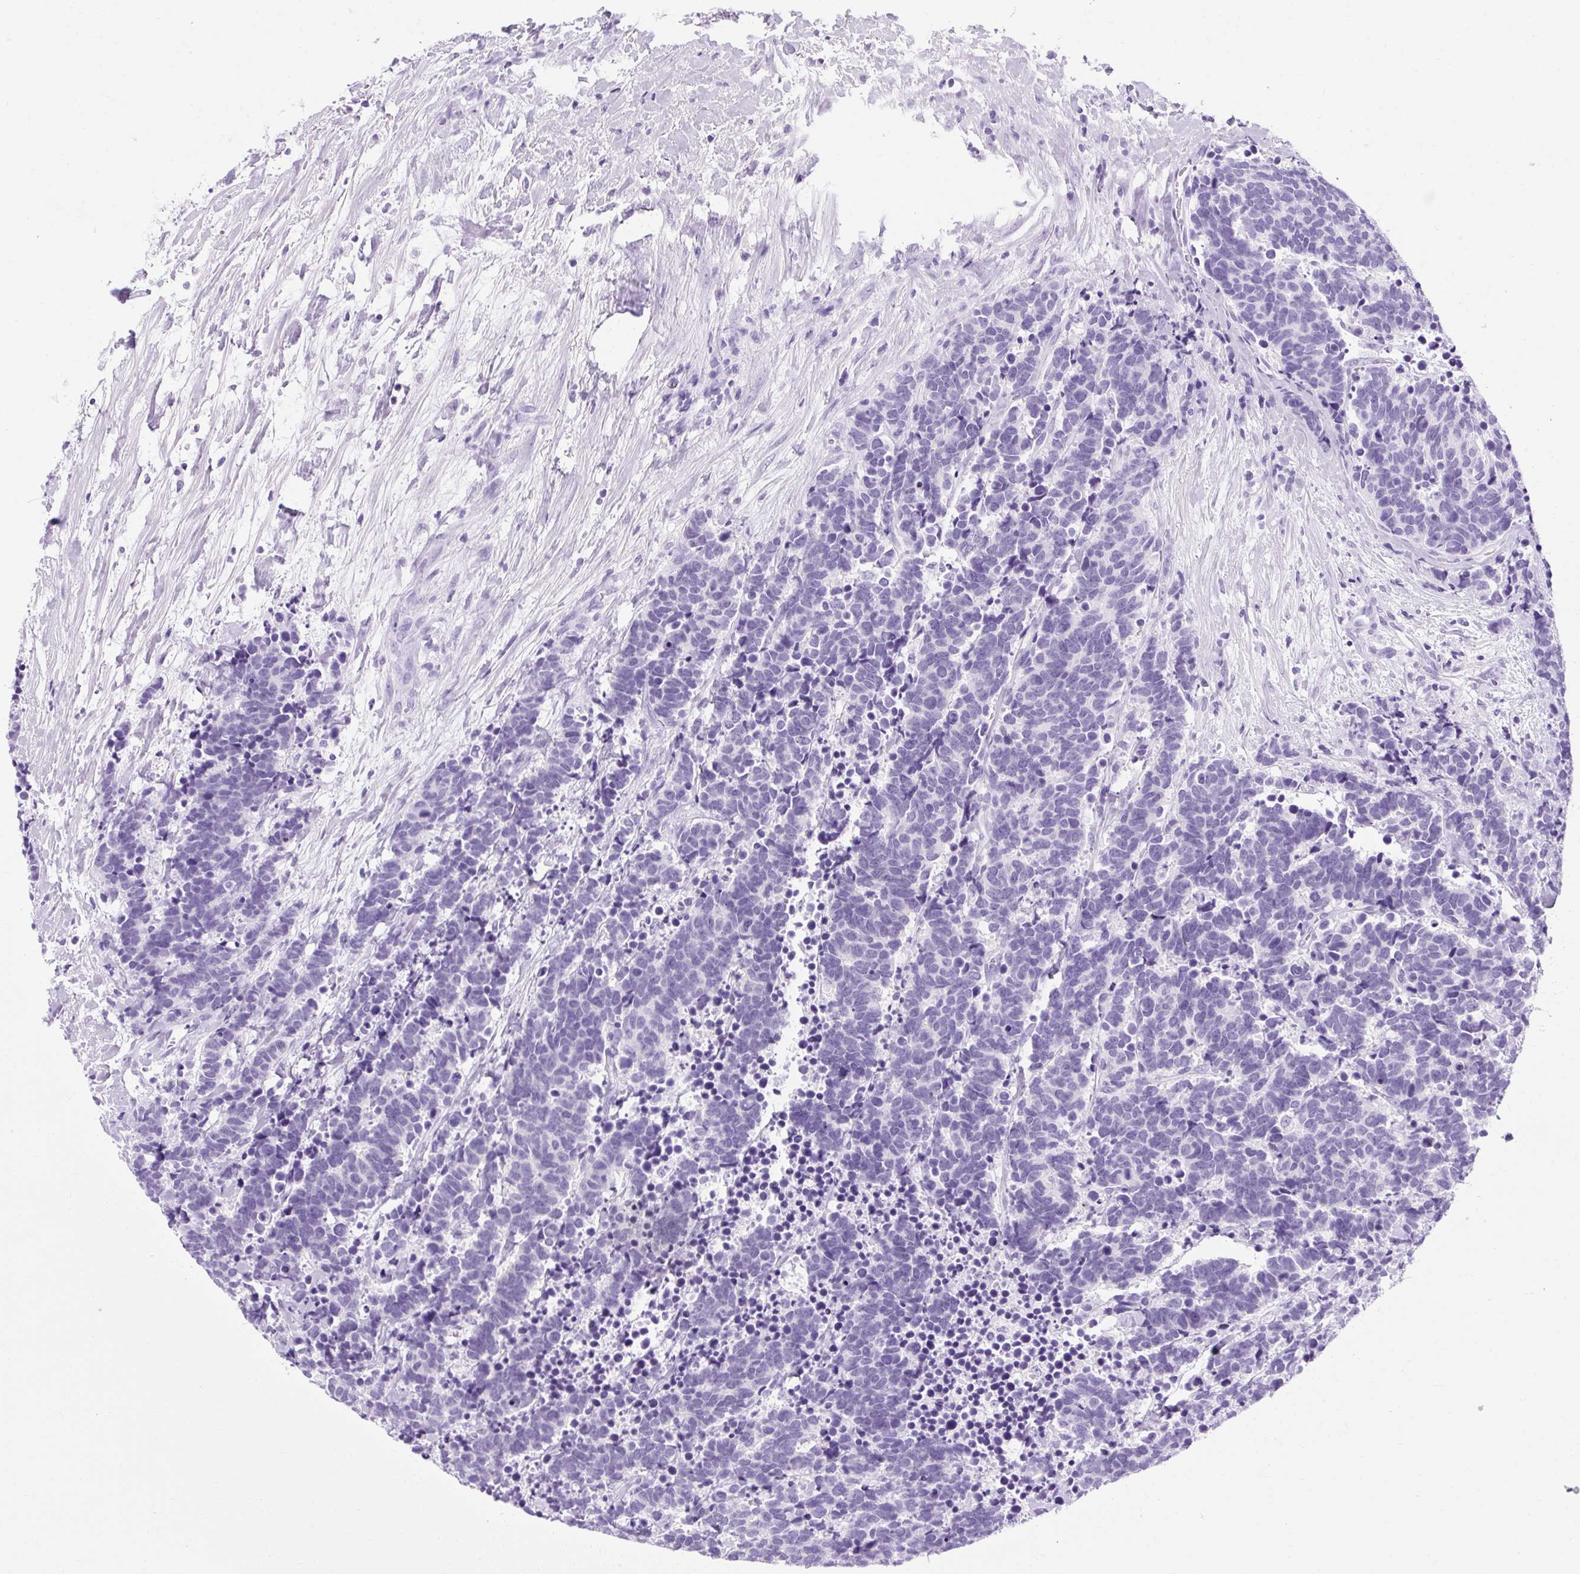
{"staining": {"intensity": "negative", "quantity": "none", "location": "none"}, "tissue": "carcinoid", "cell_type": "Tumor cells", "image_type": "cancer", "snomed": [{"axis": "morphology", "description": "Carcinoma, NOS"}, {"axis": "morphology", "description": "Carcinoid, malignant, NOS"}, {"axis": "topography", "description": "Prostate"}], "caption": "This is an immunohistochemistry (IHC) histopathology image of carcinoid (malignant). There is no positivity in tumor cells.", "gene": "B3GNT4", "patient": {"sex": "male", "age": 57}}